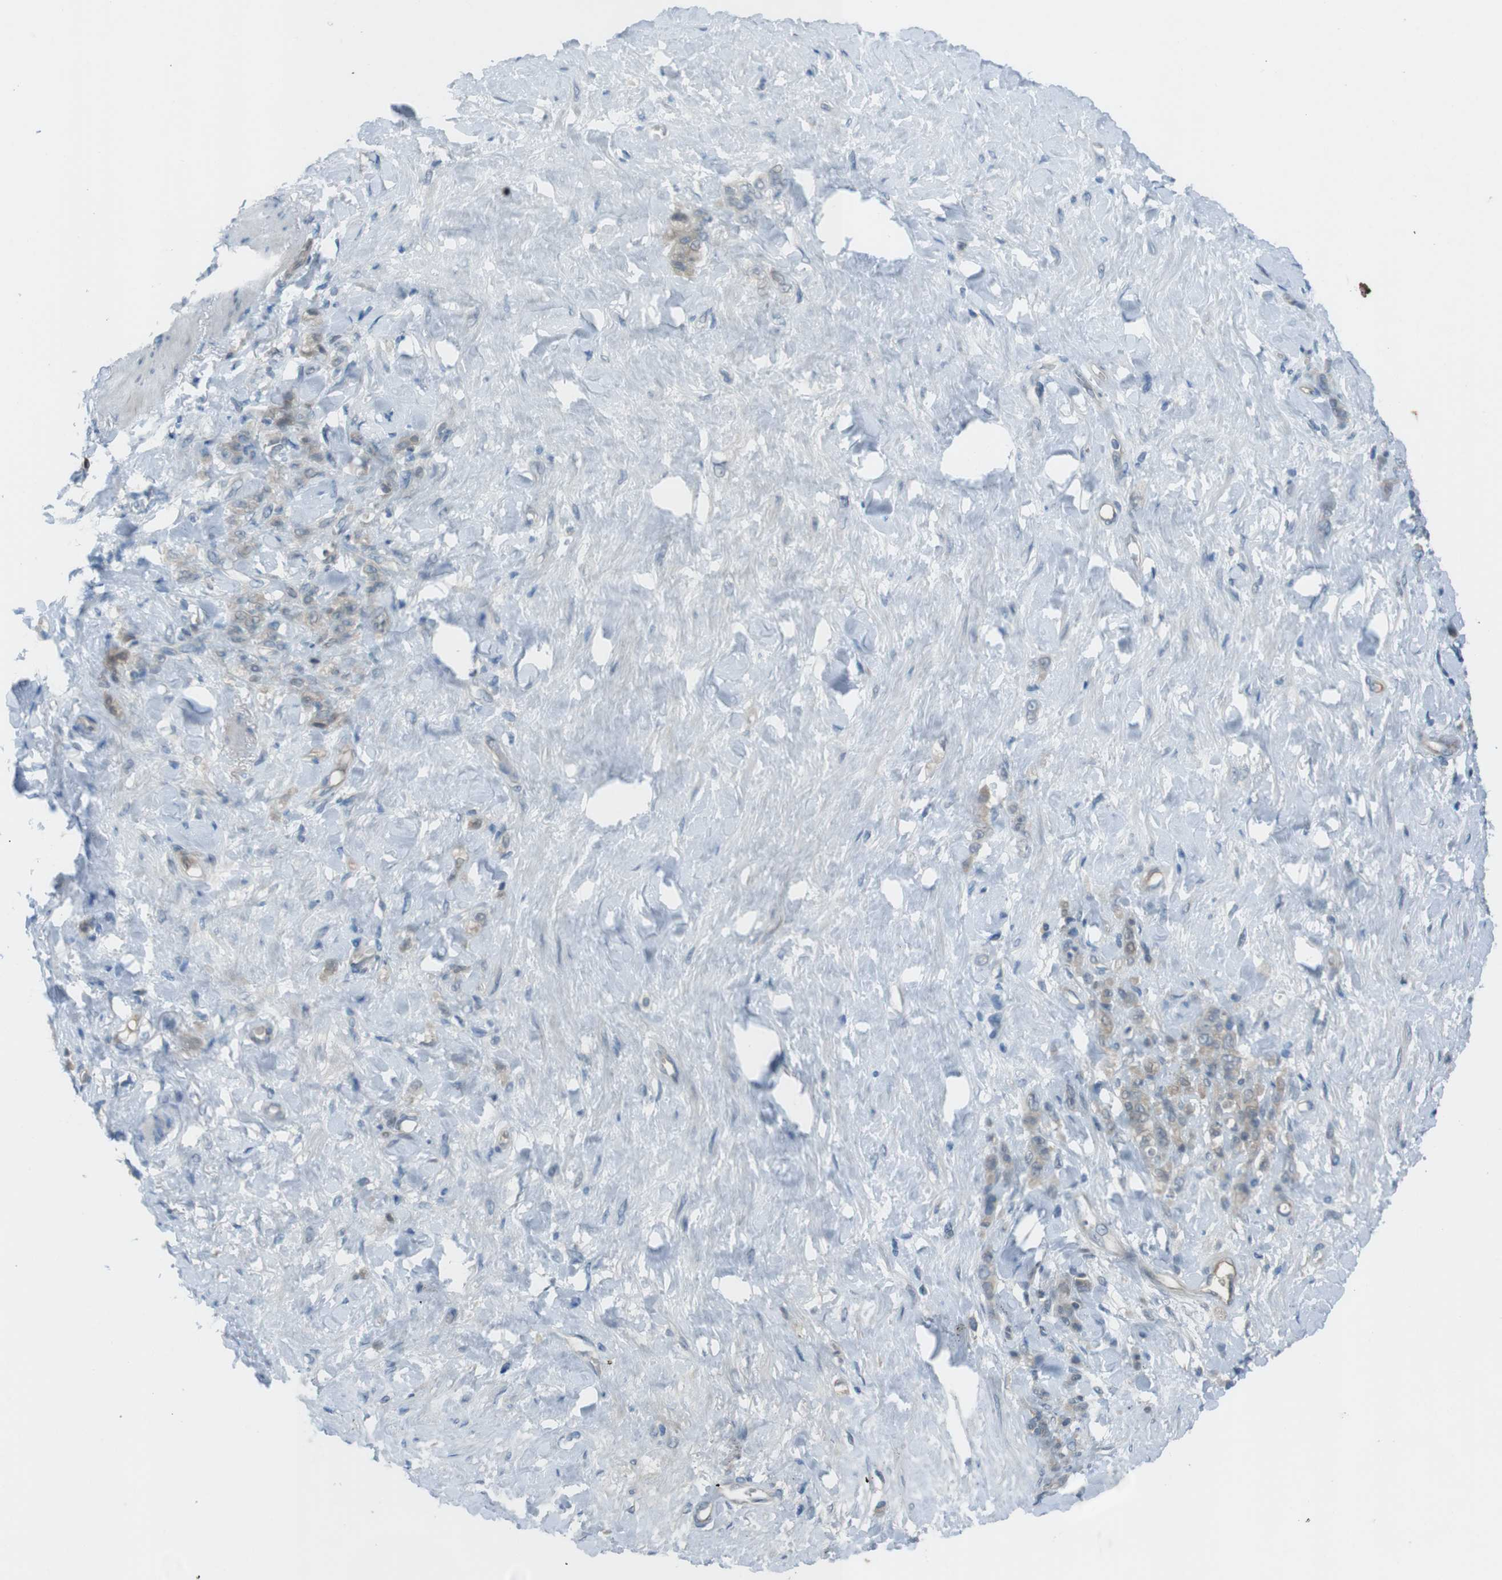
{"staining": {"intensity": "negative", "quantity": "none", "location": "none"}, "tissue": "stomach cancer", "cell_type": "Tumor cells", "image_type": "cancer", "snomed": [{"axis": "morphology", "description": "Adenocarcinoma, NOS"}, {"axis": "topography", "description": "Stomach"}], "caption": "Histopathology image shows no significant protein positivity in tumor cells of stomach cancer. Nuclei are stained in blue.", "gene": "ZDHHC20", "patient": {"sex": "male", "age": 82}}